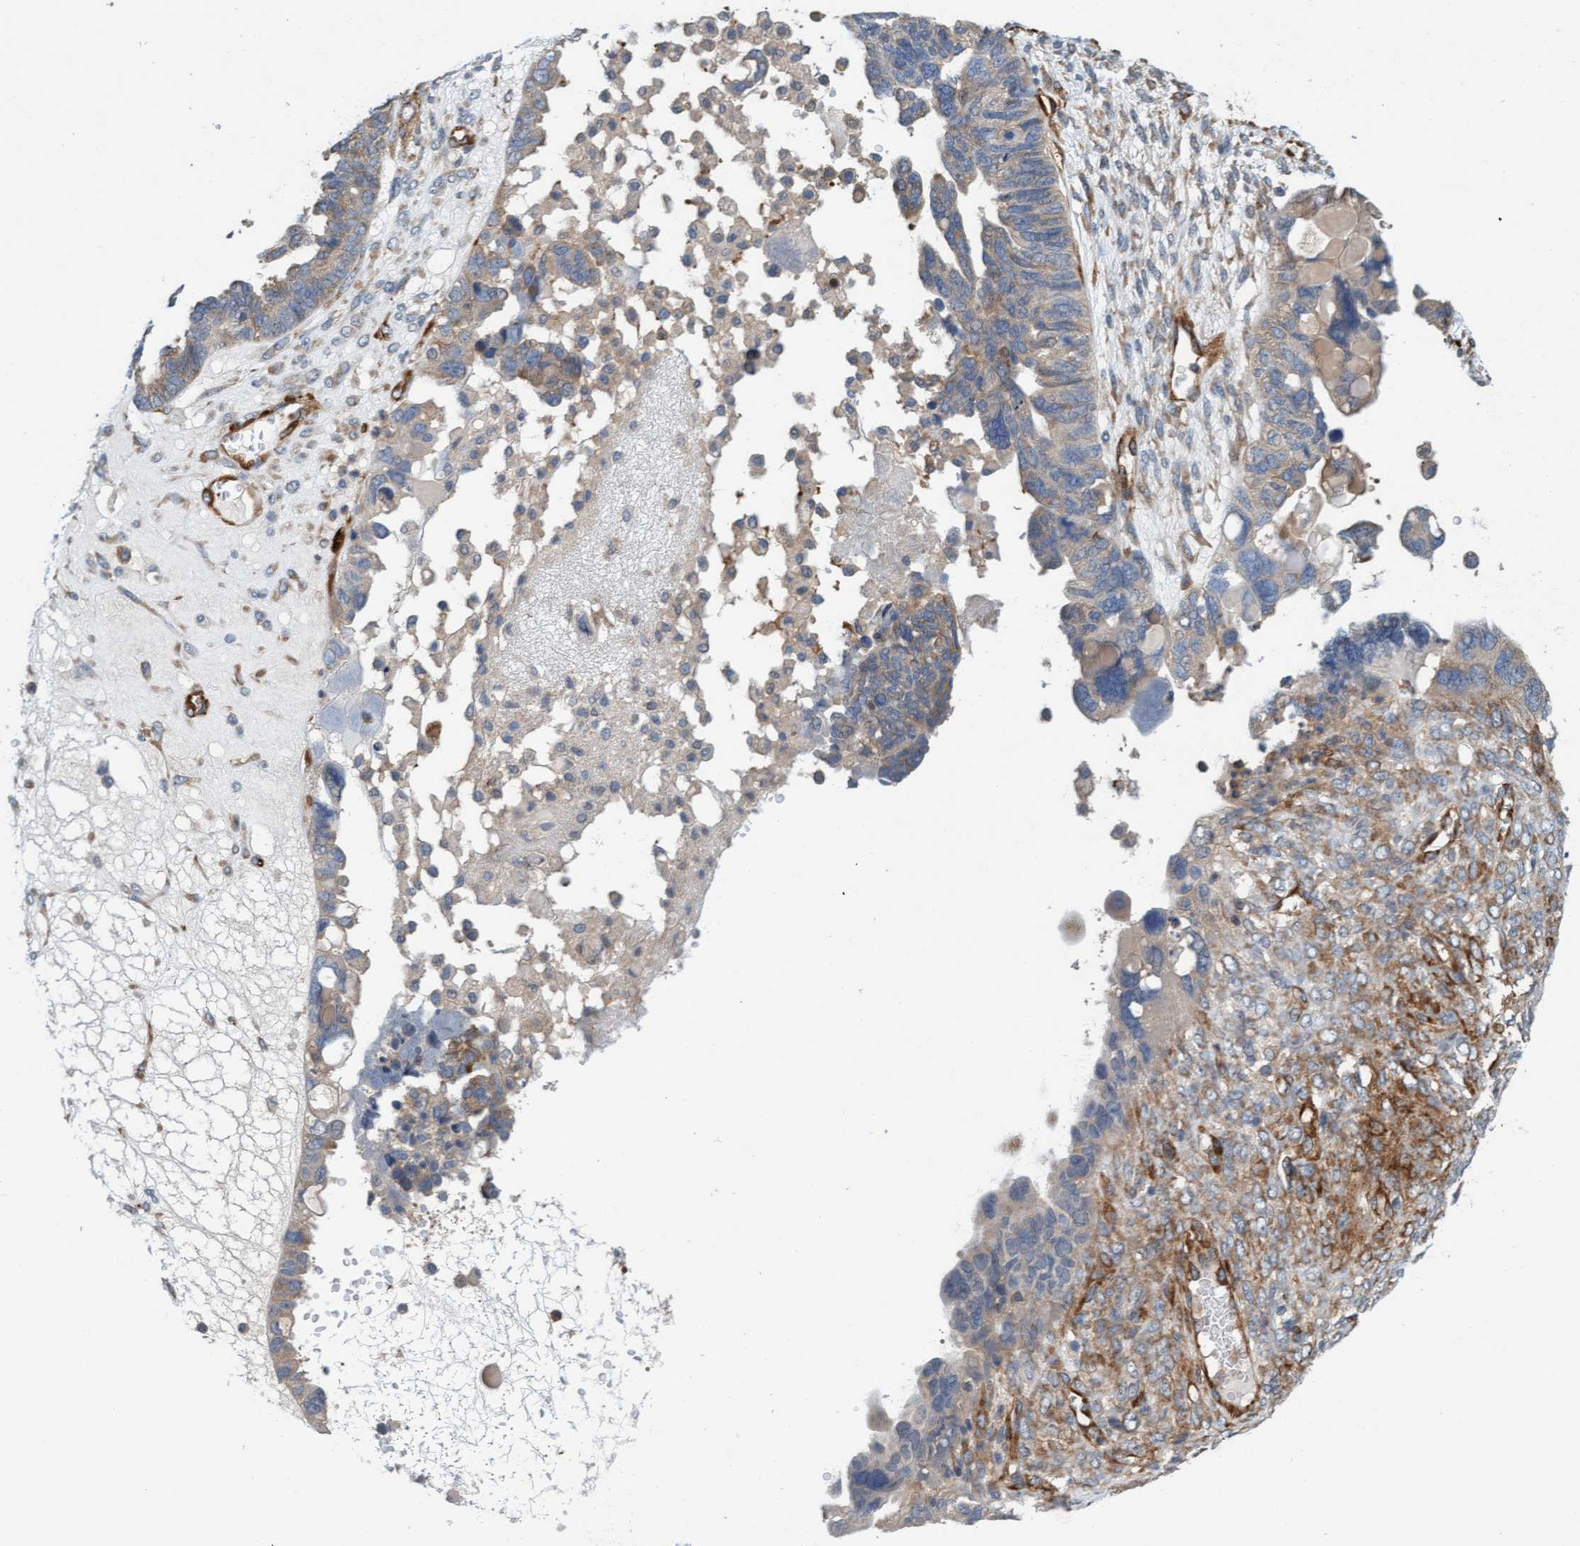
{"staining": {"intensity": "weak", "quantity": "25%-75%", "location": "cytoplasmic/membranous"}, "tissue": "ovarian cancer", "cell_type": "Tumor cells", "image_type": "cancer", "snomed": [{"axis": "morphology", "description": "Cystadenocarcinoma, serous, NOS"}, {"axis": "topography", "description": "Ovary"}], "caption": "IHC of human ovarian cancer (serous cystadenocarcinoma) demonstrates low levels of weak cytoplasmic/membranous expression in about 25%-75% of tumor cells.", "gene": "FMNL3", "patient": {"sex": "female", "age": 79}}